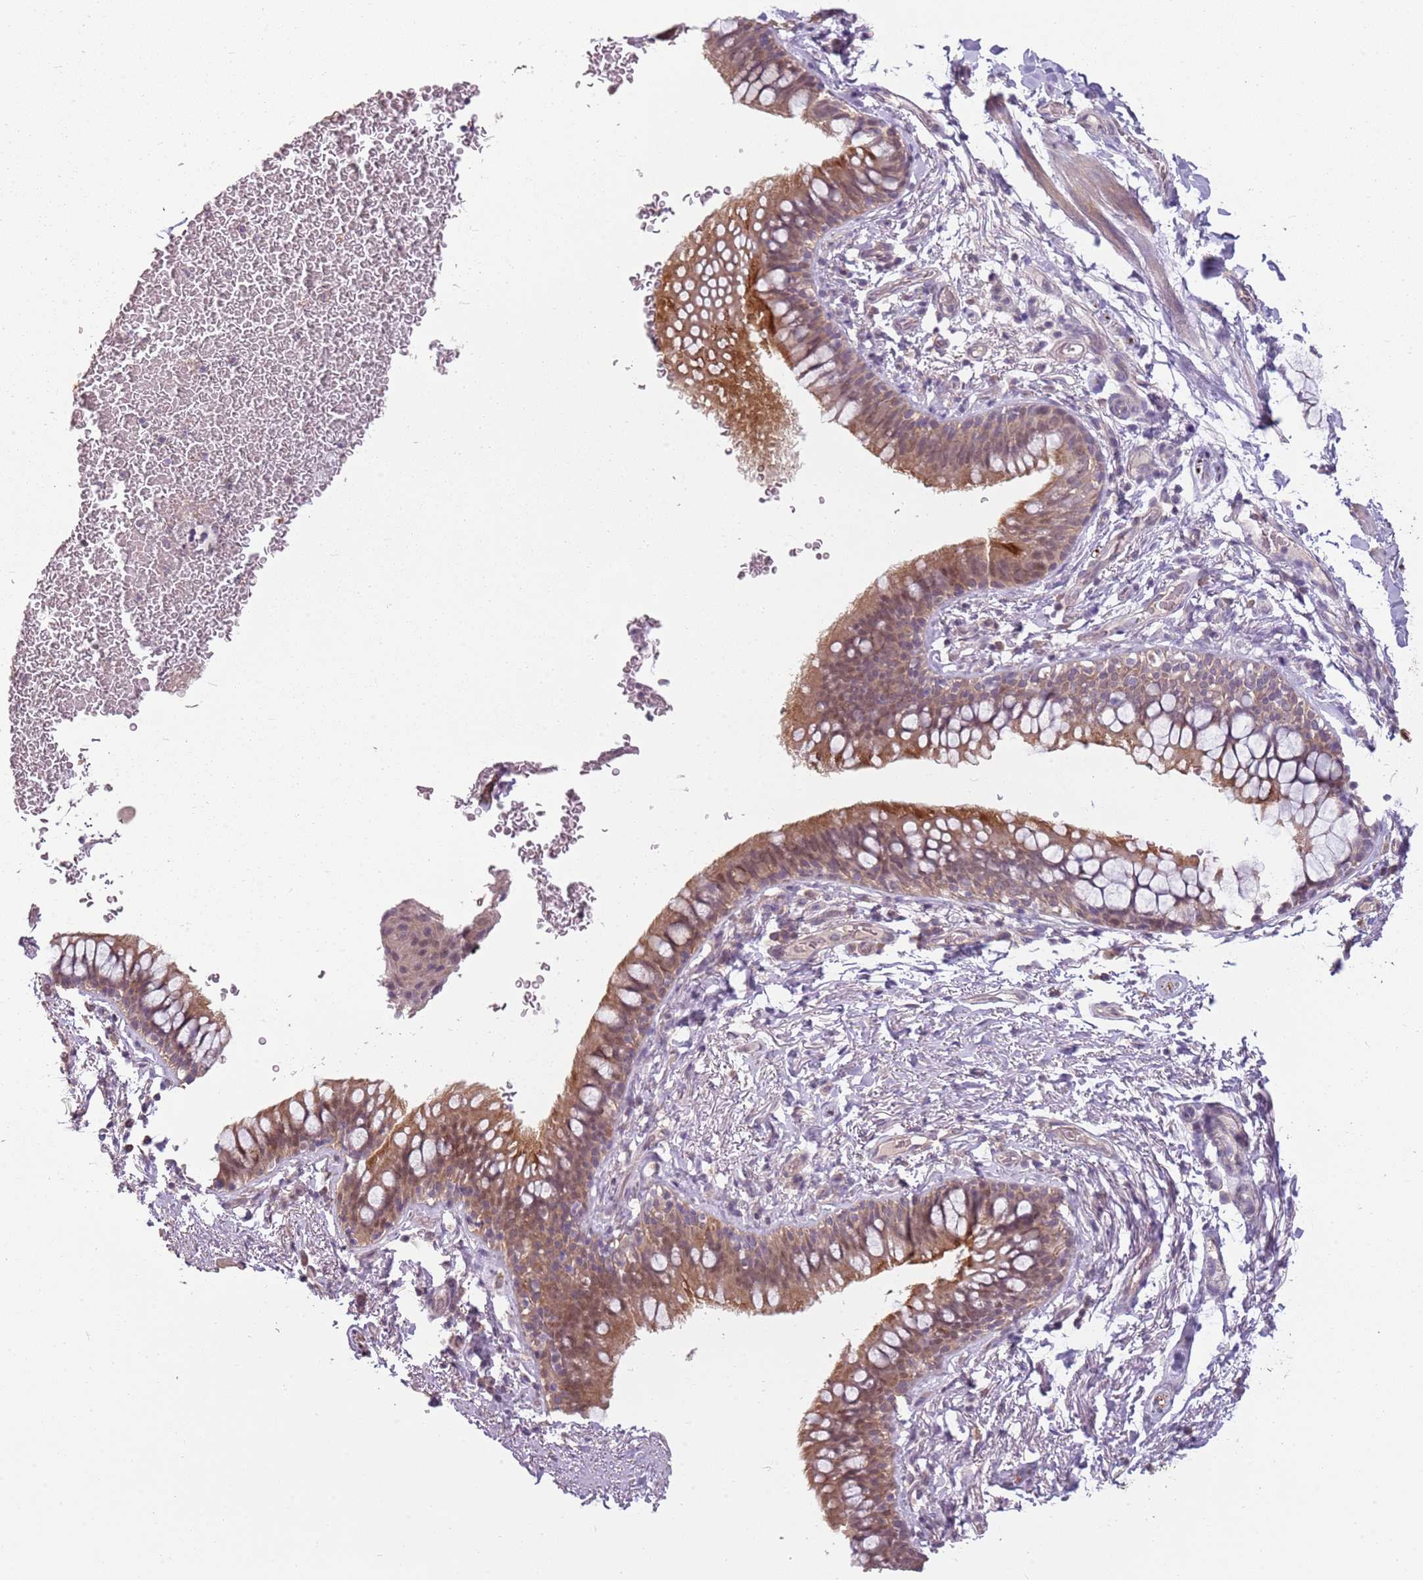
{"staining": {"intensity": "moderate", "quantity": ">75%", "location": "cytoplasmic/membranous"}, "tissue": "bronchus", "cell_type": "Respiratory epithelial cells", "image_type": "normal", "snomed": [{"axis": "morphology", "description": "Normal tissue, NOS"}, {"axis": "topography", "description": "Cartilage tissue"}, {"axis": "topography", "description": "Bronchus"}], "caption": "Respiratory epithelial cells show medium levels of moderate cytoplasmic/membranous expression in approximately >75% of cells in unremarkable bronchus. The staining is performed using DAB brown chromogen to label protein expression. The nuclei are counter-stained blue using hematoxylin.", "gene": "TEKT4", "patient": {"sex": "female", "age": 36}}